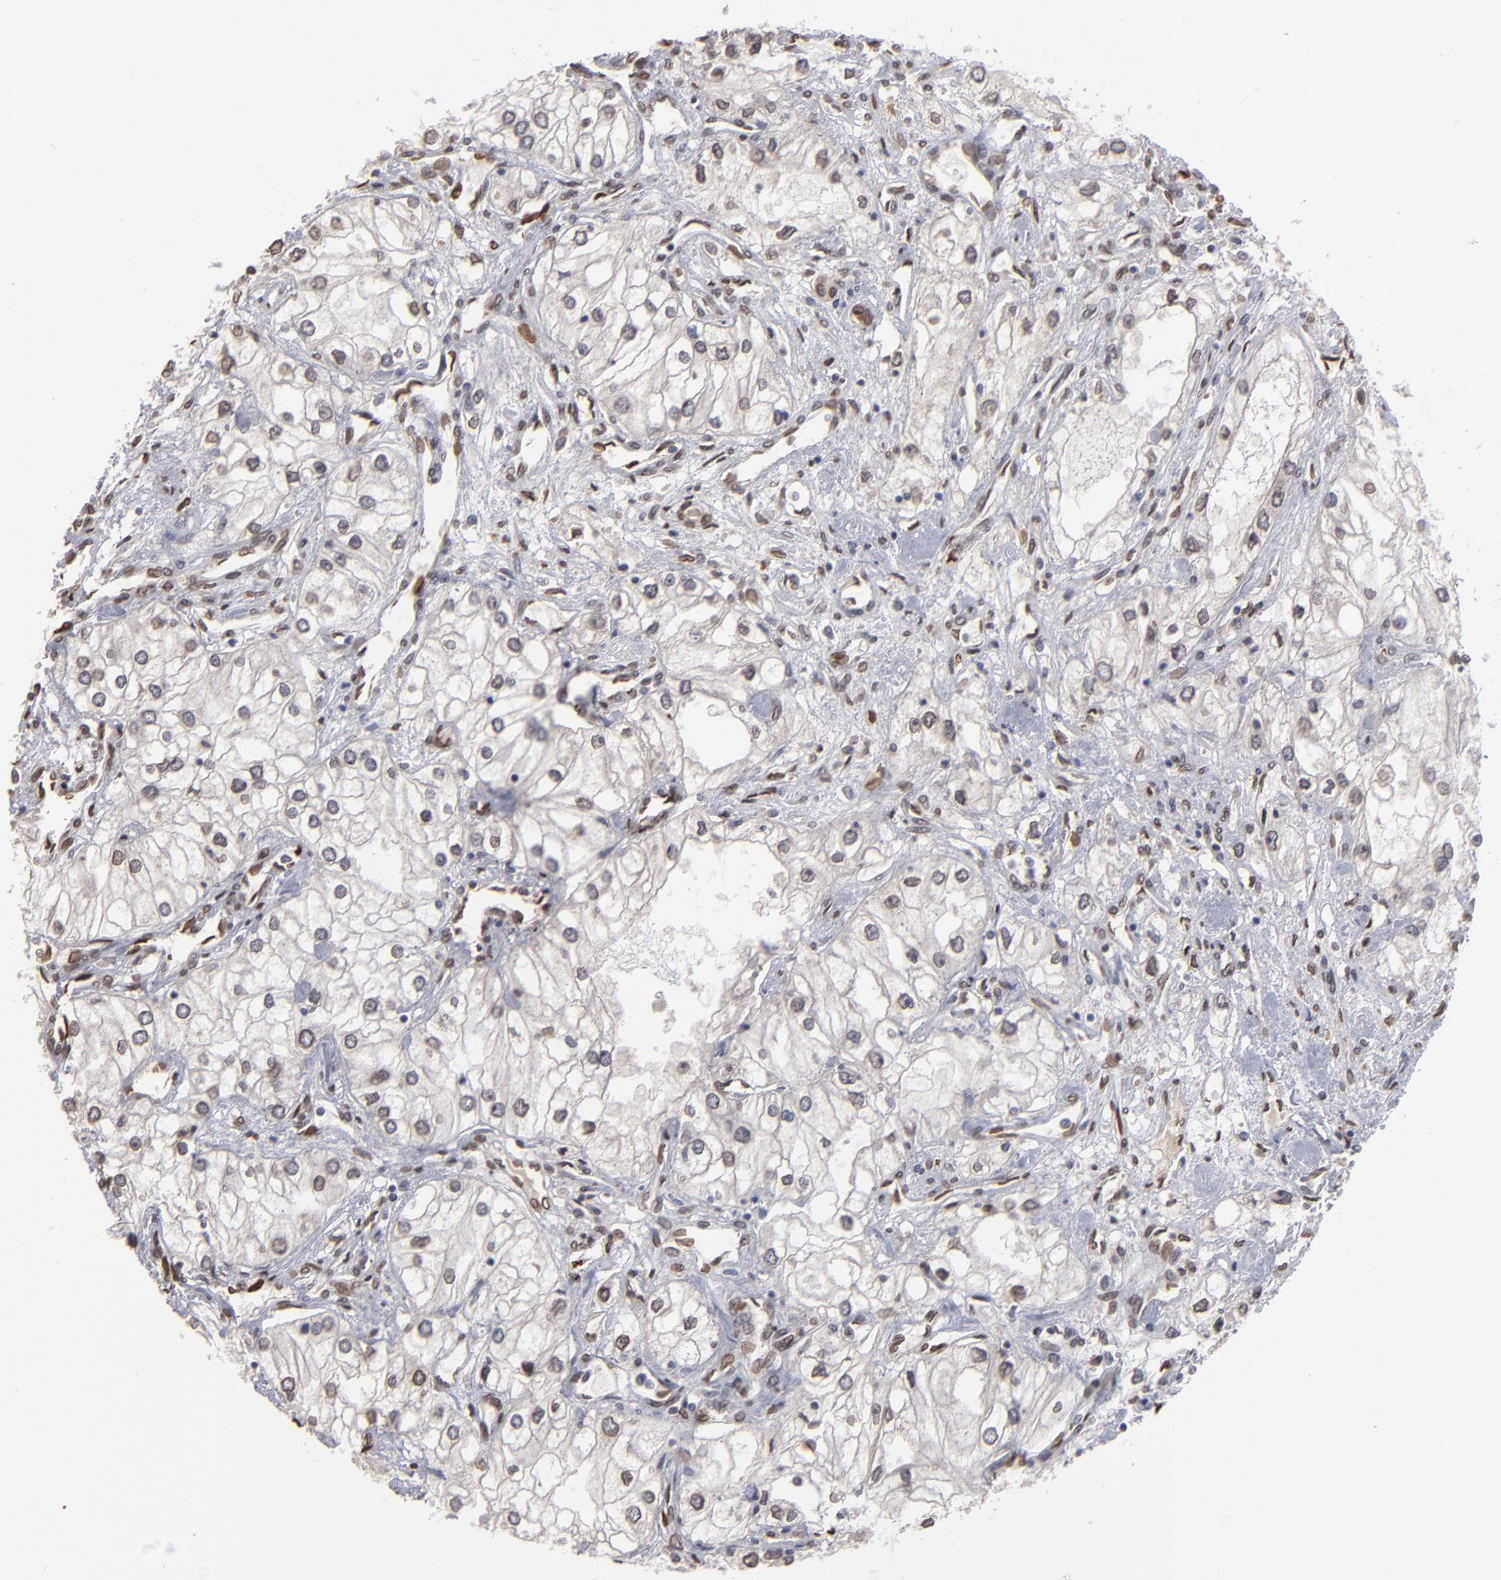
{"staining": {"intensity": "weak", "quantity": "<25%", "location": "nuclear"}, "tissue": "renal cancer", "cell_type": "Tumor cells", "image_type": "cancer", "snomed": [{"axis": "morphology", "description": "Adenocarcinoma, NOS"}, {"axis": "topography", "description": "Kidney"}], "caption": "IHC of human renal cancer demonstrates no staining in tumor cells. Nuclei are stained in blue.", "gene": "BAZ1A", "patient": {"sex": "male", "age": 57}}